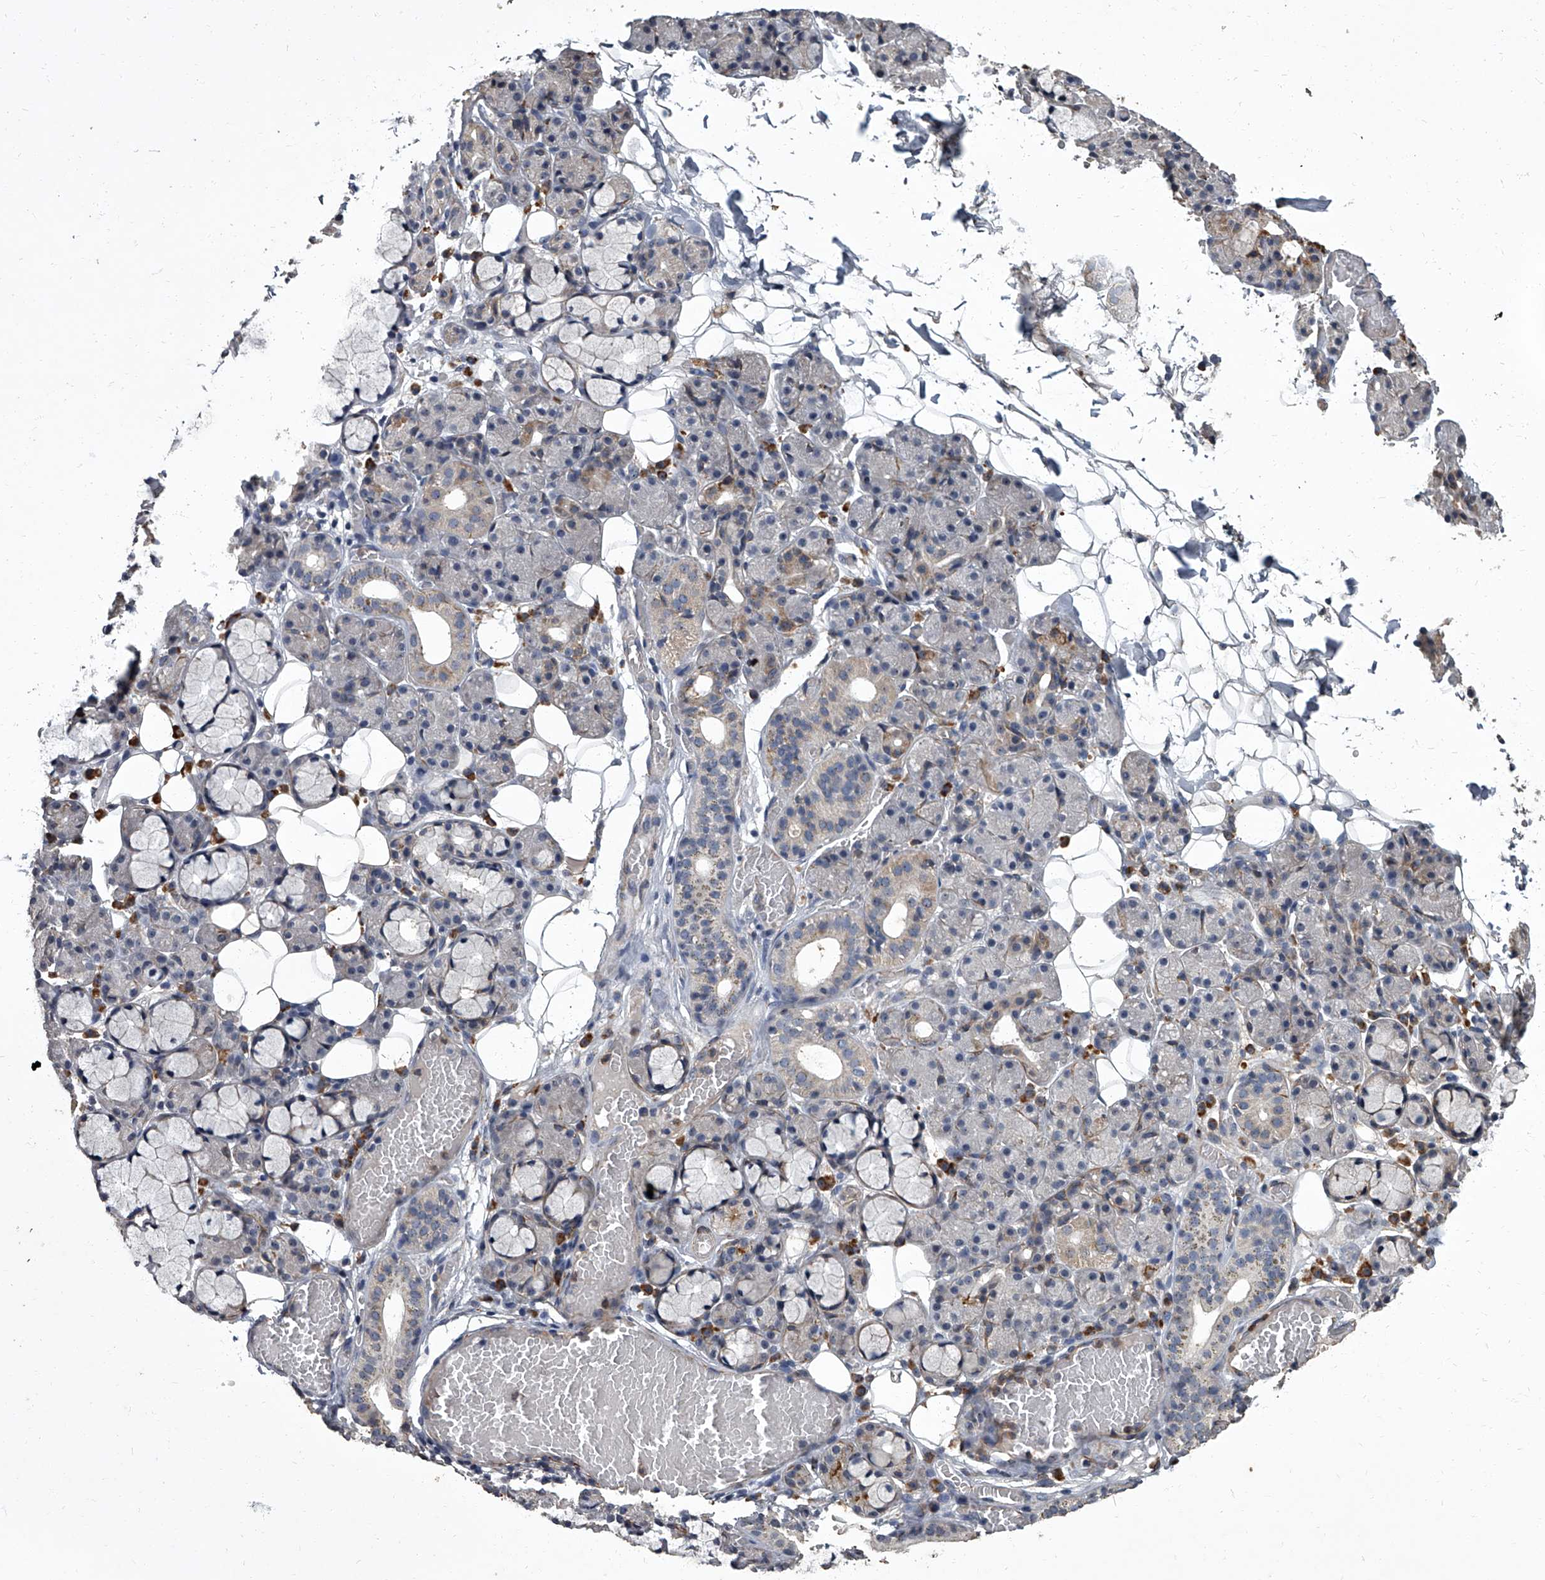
{"staining": {"intensity": "weak", "quantity": "<25%", "location": "cytoplasmic/membranous"}, "tissue": "salivary gland", "cell_type": "Glandular cells", "image_type": "normal", "snomed": [{"axis": "morphology", "description": "Normal tissue, NOS"}, {"axis": "topography", "description": "Salivary gland"}], "caption": "Immunohistochemistry (IHC) micrograph of normal salivary gland stained for a protein (brown), which displays no staining in glandular cells. (Stains: DAB (3,3'-diaminobenzidine) IHC with hematoxylin counter stain, Microscopy: brightfield microscopy at high magnification).", "gene": "SIRT4", "patient": {"sex": "male", "age": 63}}